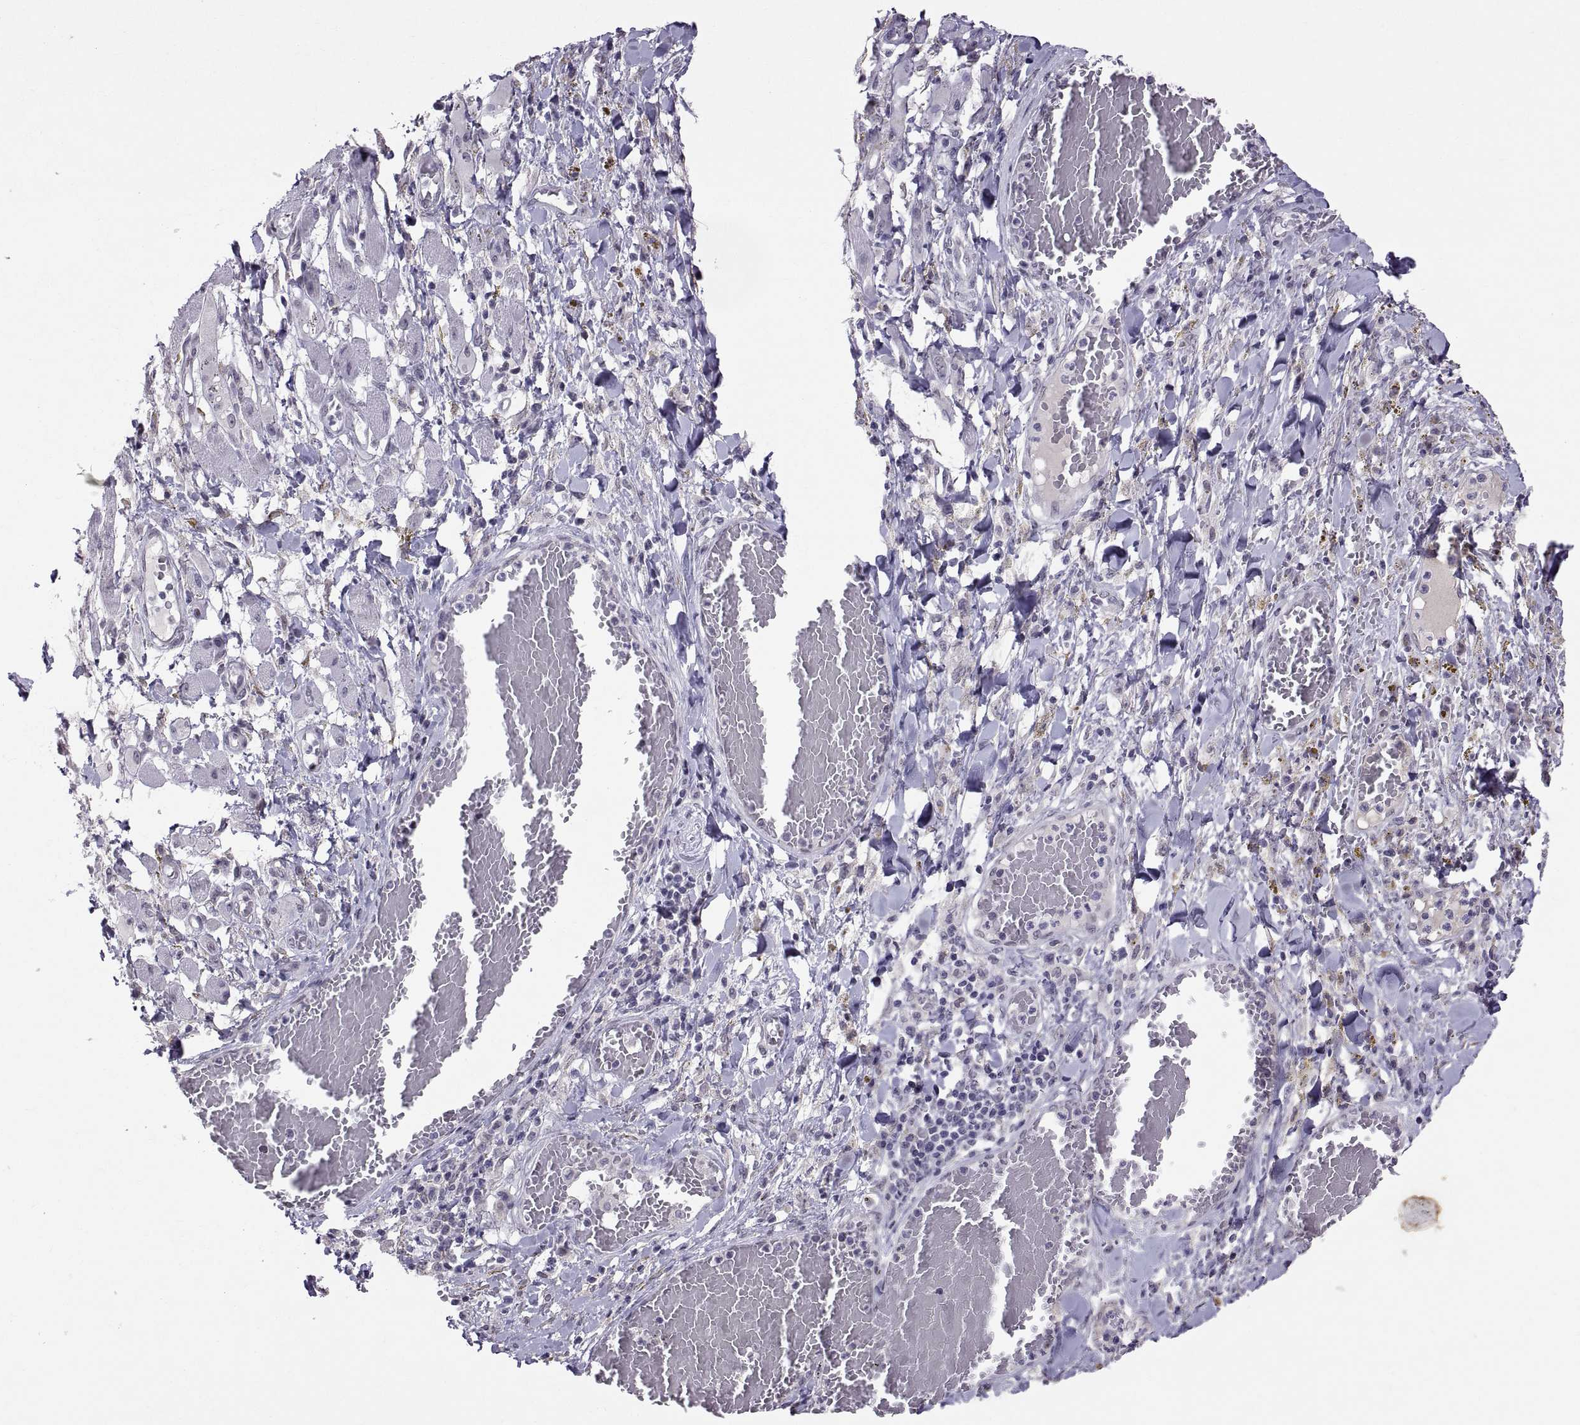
{"staining": {"intensity": "negative", "quantity": "none", "location": "none"}, "tissue": "melanoma", "cell_type": "Tumor cells", "image_type": "cancer", "snomed": [{"axis": "morphology", "description": "Malignant melanoma, NOS"}, {"axis": "topography", "description": "Skin"}], "caption": "This image is of melanoma stained with immunohistochemistry (IHC) to label a protein in brown with the nuclei are counter-stained blue. There is no positivity in tumor cells.", "gene": "KRT77", "patient": {"sex": "female", "age": 91}}